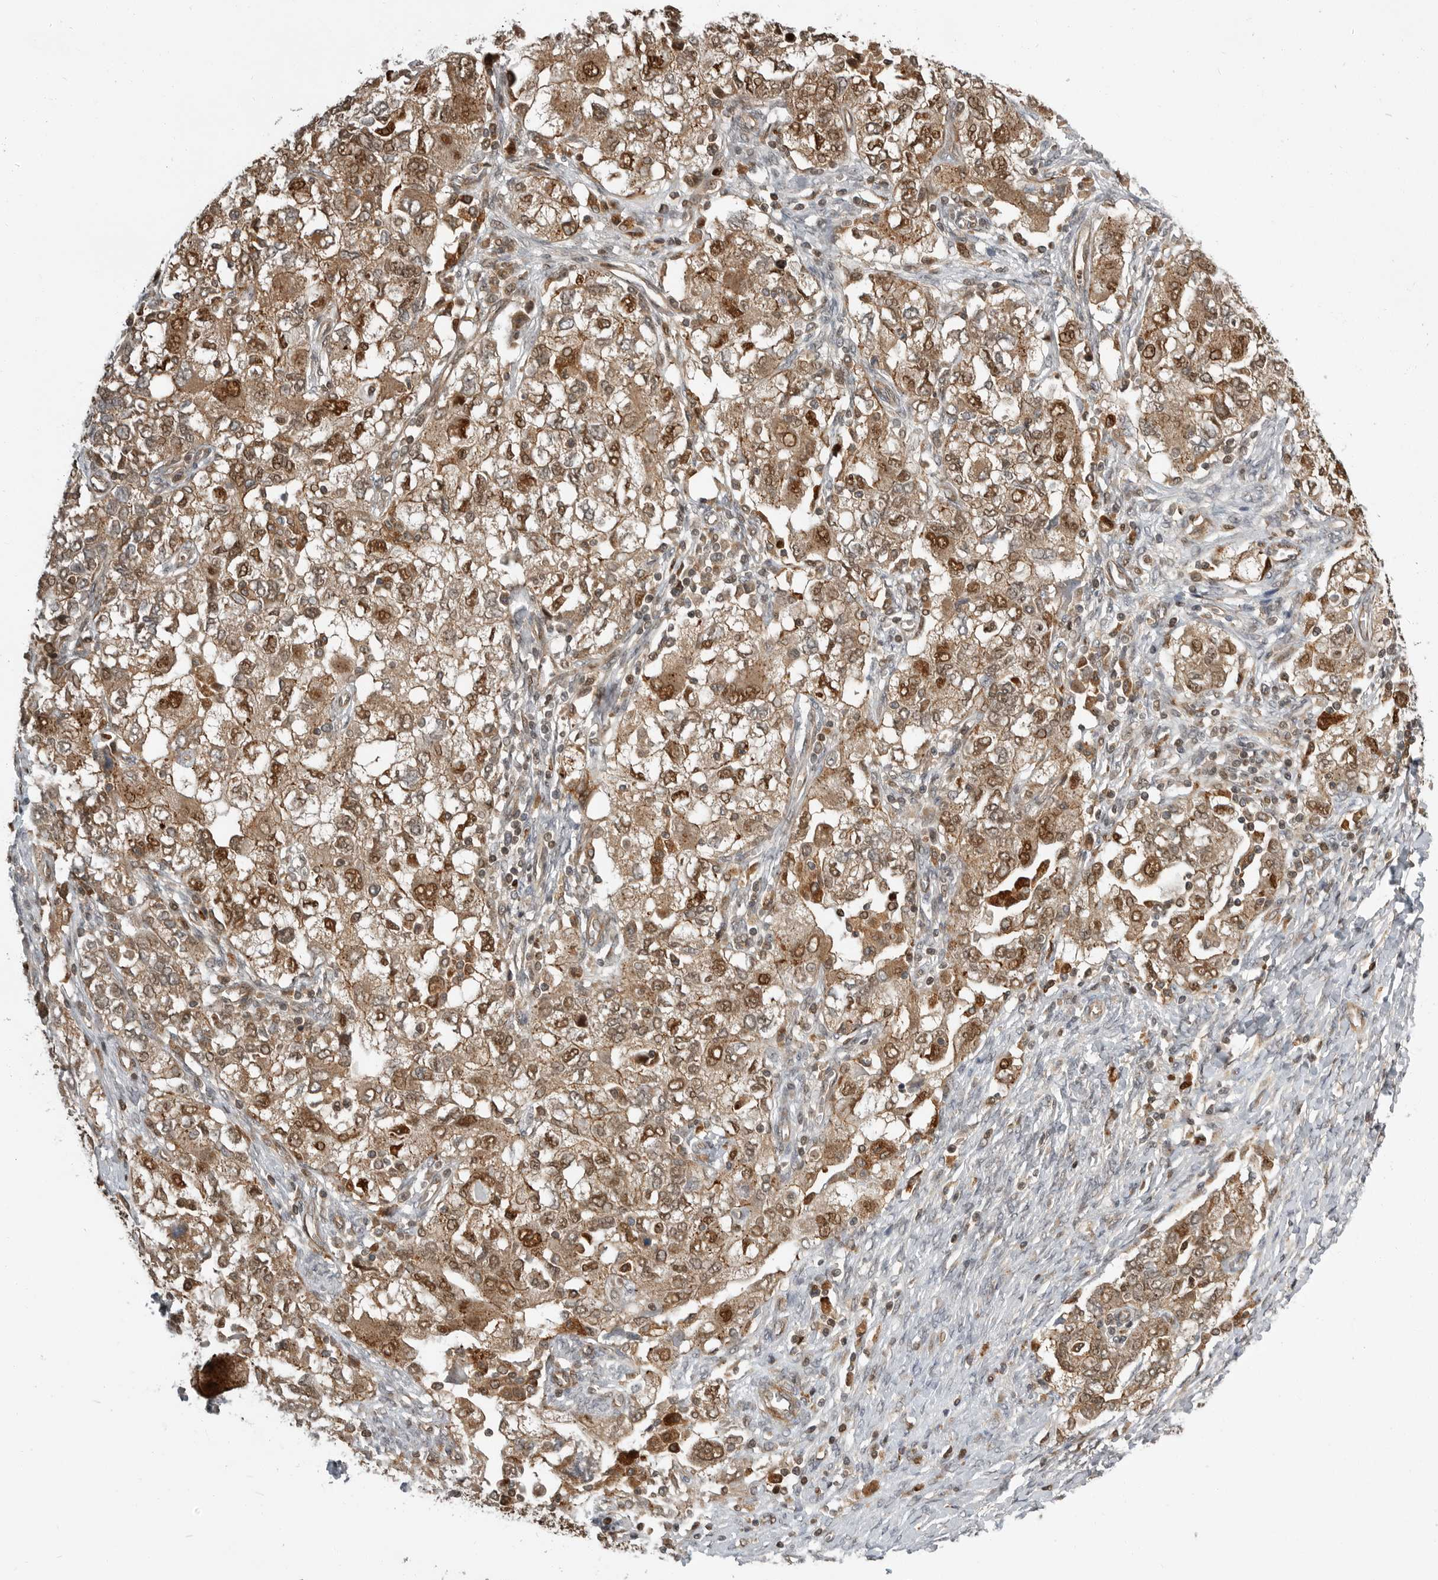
{"staining": {"intensity": "moderate", "quantity": ">75%", "location": "cytoplasmic/membranous,nuclear"}, "tissue": "ovarian cancer", "cell_type": "Tumor cells", "image_type": "cancer", "snomed": [{"axis": "morphology", "description": "Carcinoma, NOS"}, {"axis": "morphology", "description": "Cystadenocarcinoma, serous, NOS"}, {"axis": "topography", "description": "Ovary"}], "caption": "Serous cystadenocarcinoma (ovarian) tissue displays moderate cytoplasmic/membranous and nuclear staining in approximately >75% of tumor cells The staining is performed using DAB brown chromogen to label protein expression. The nuclei are counter-stained blue using hematoxylin.", "gene": "STRAP", "patient": {"sex": "female", "age": 69}}